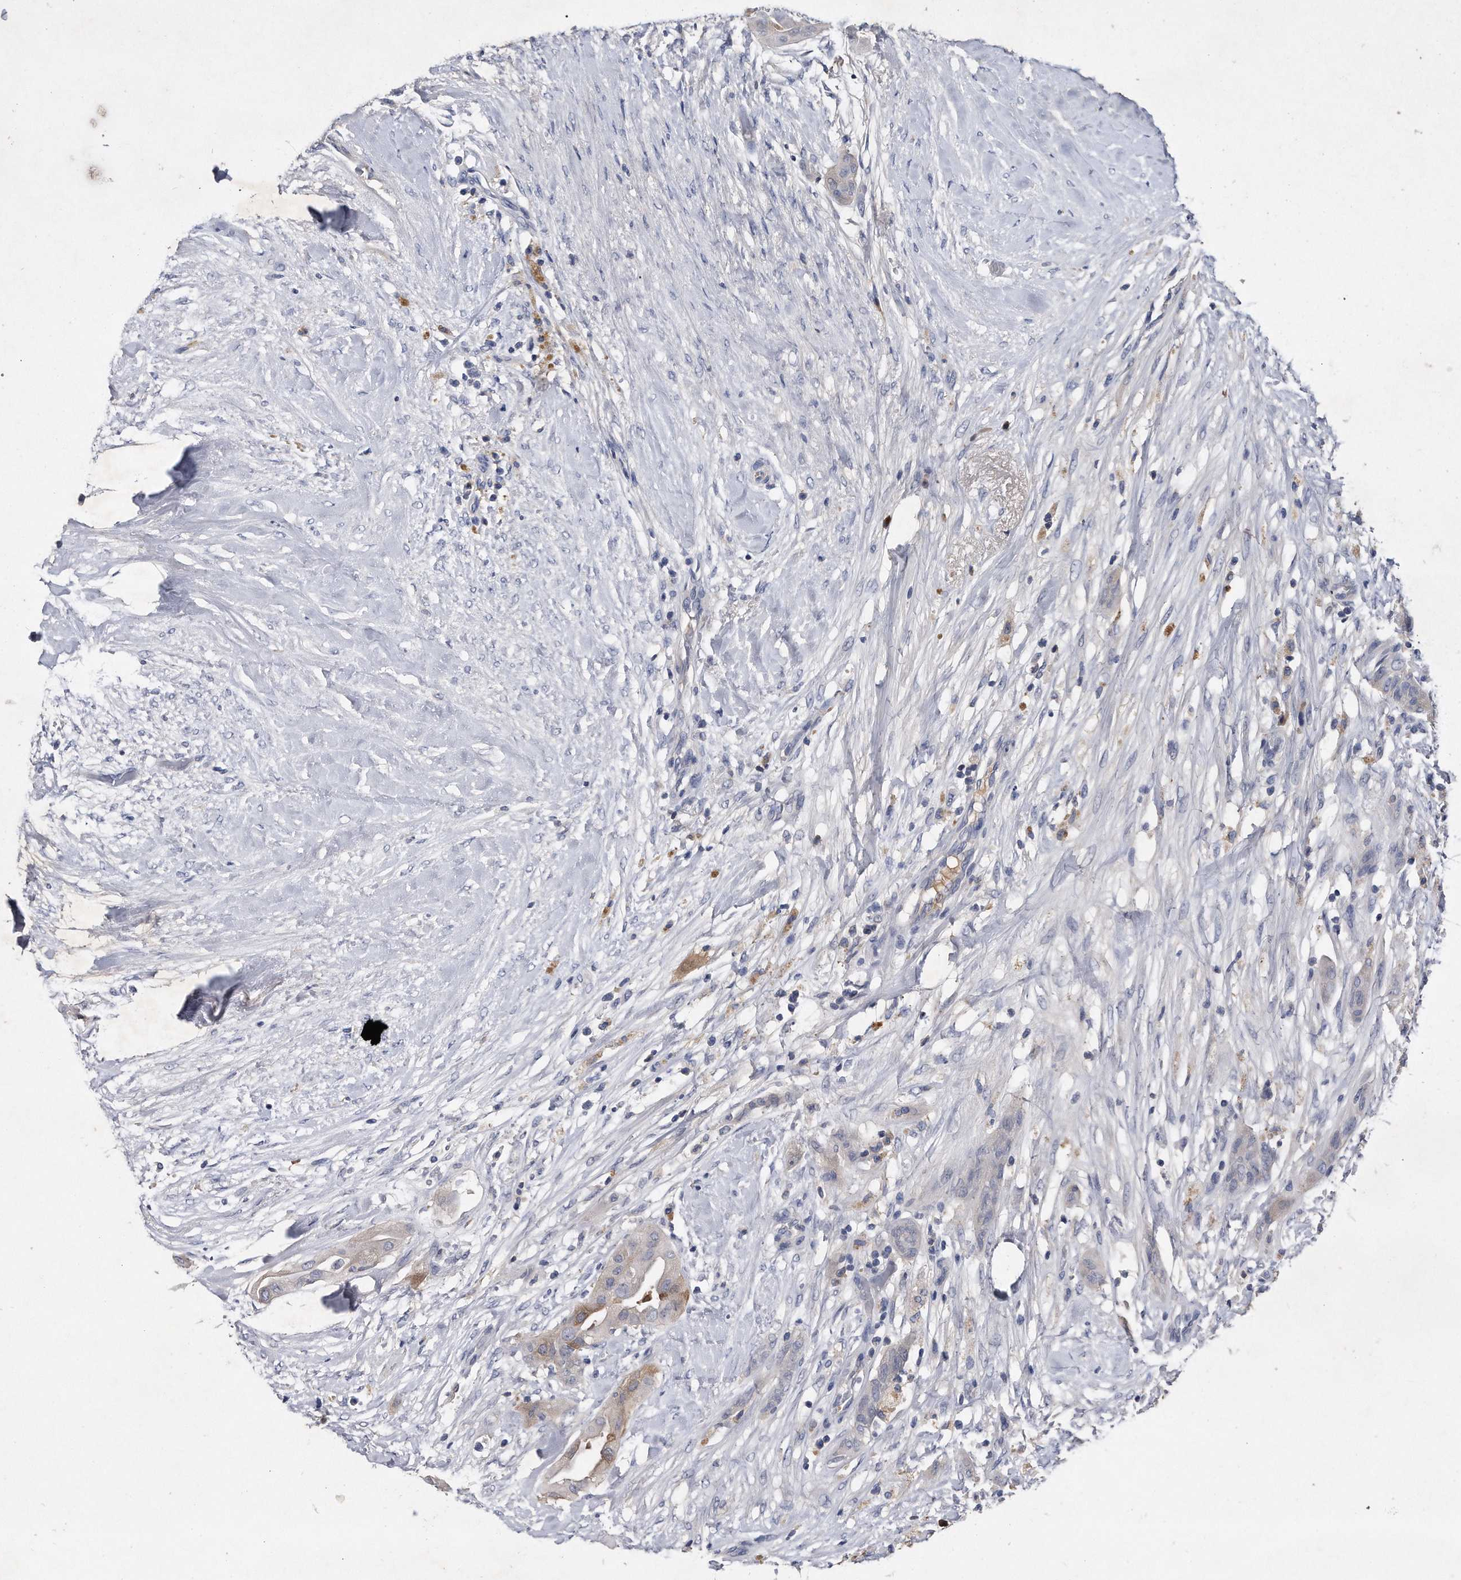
{"staining": {"intensity": "weak", "quantity": "<25%", "location": "cytoplasmic/membranous"}, "tissue": "thyroid cancer", "cell_type": "Tumor cells", "image_type": "cancer", "snomed": [{"axis": "morphology", "description": "Papillary adenocarcinoma, NOS"}, {"axis": "topography", "description": "Thyroid gland"}], "caption": "Photomicrograph shows no protein positivity in tumor cells of thyroid cancer (papillary adenocarcinoma) tissue.", "gene": "ASNS", "patient": {"sex": "female", "age": 59}}